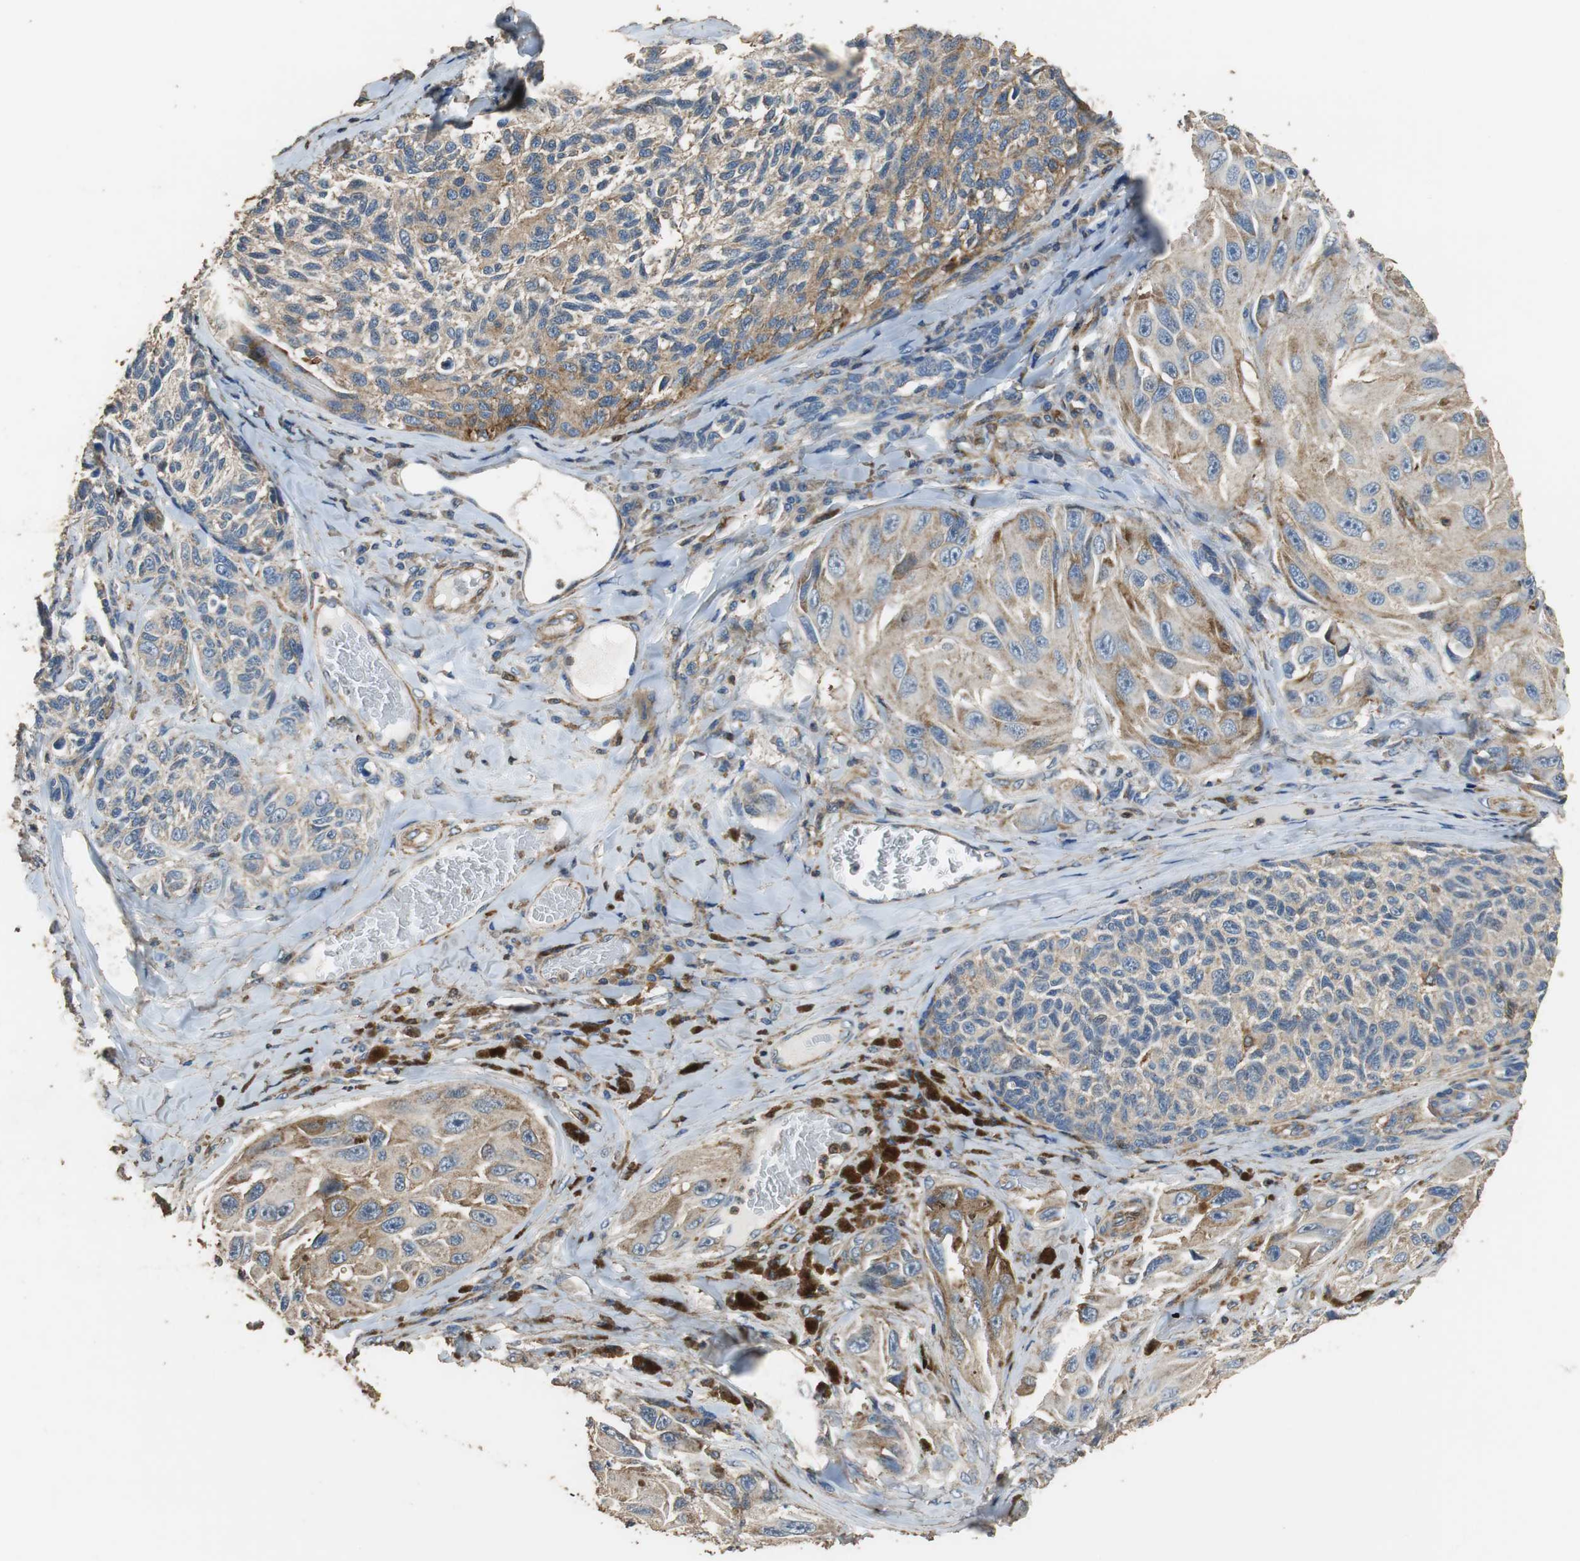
{"staining": {"intensity": "moderate", "quantity": ">75%", "location": "cytoplasmic/membranous"}, "tissue": "melanoma", "cell_type": "Tumor cells", "image_type": "cancer", "snomed": [{"axis": "morphology", "description": "Malignant melanoma, NOS"}, {"axis": "topography", "description": "Skin"}], "caption": "The immunohistochemical stain highlights moderate cytoplasmic/membranous staining in tumor cells of melanoma tissue. (IHC, brightfield microscopy, high magnification).", "gene": "PRKRA", "patient": {"sex": "female", "age": 73}}